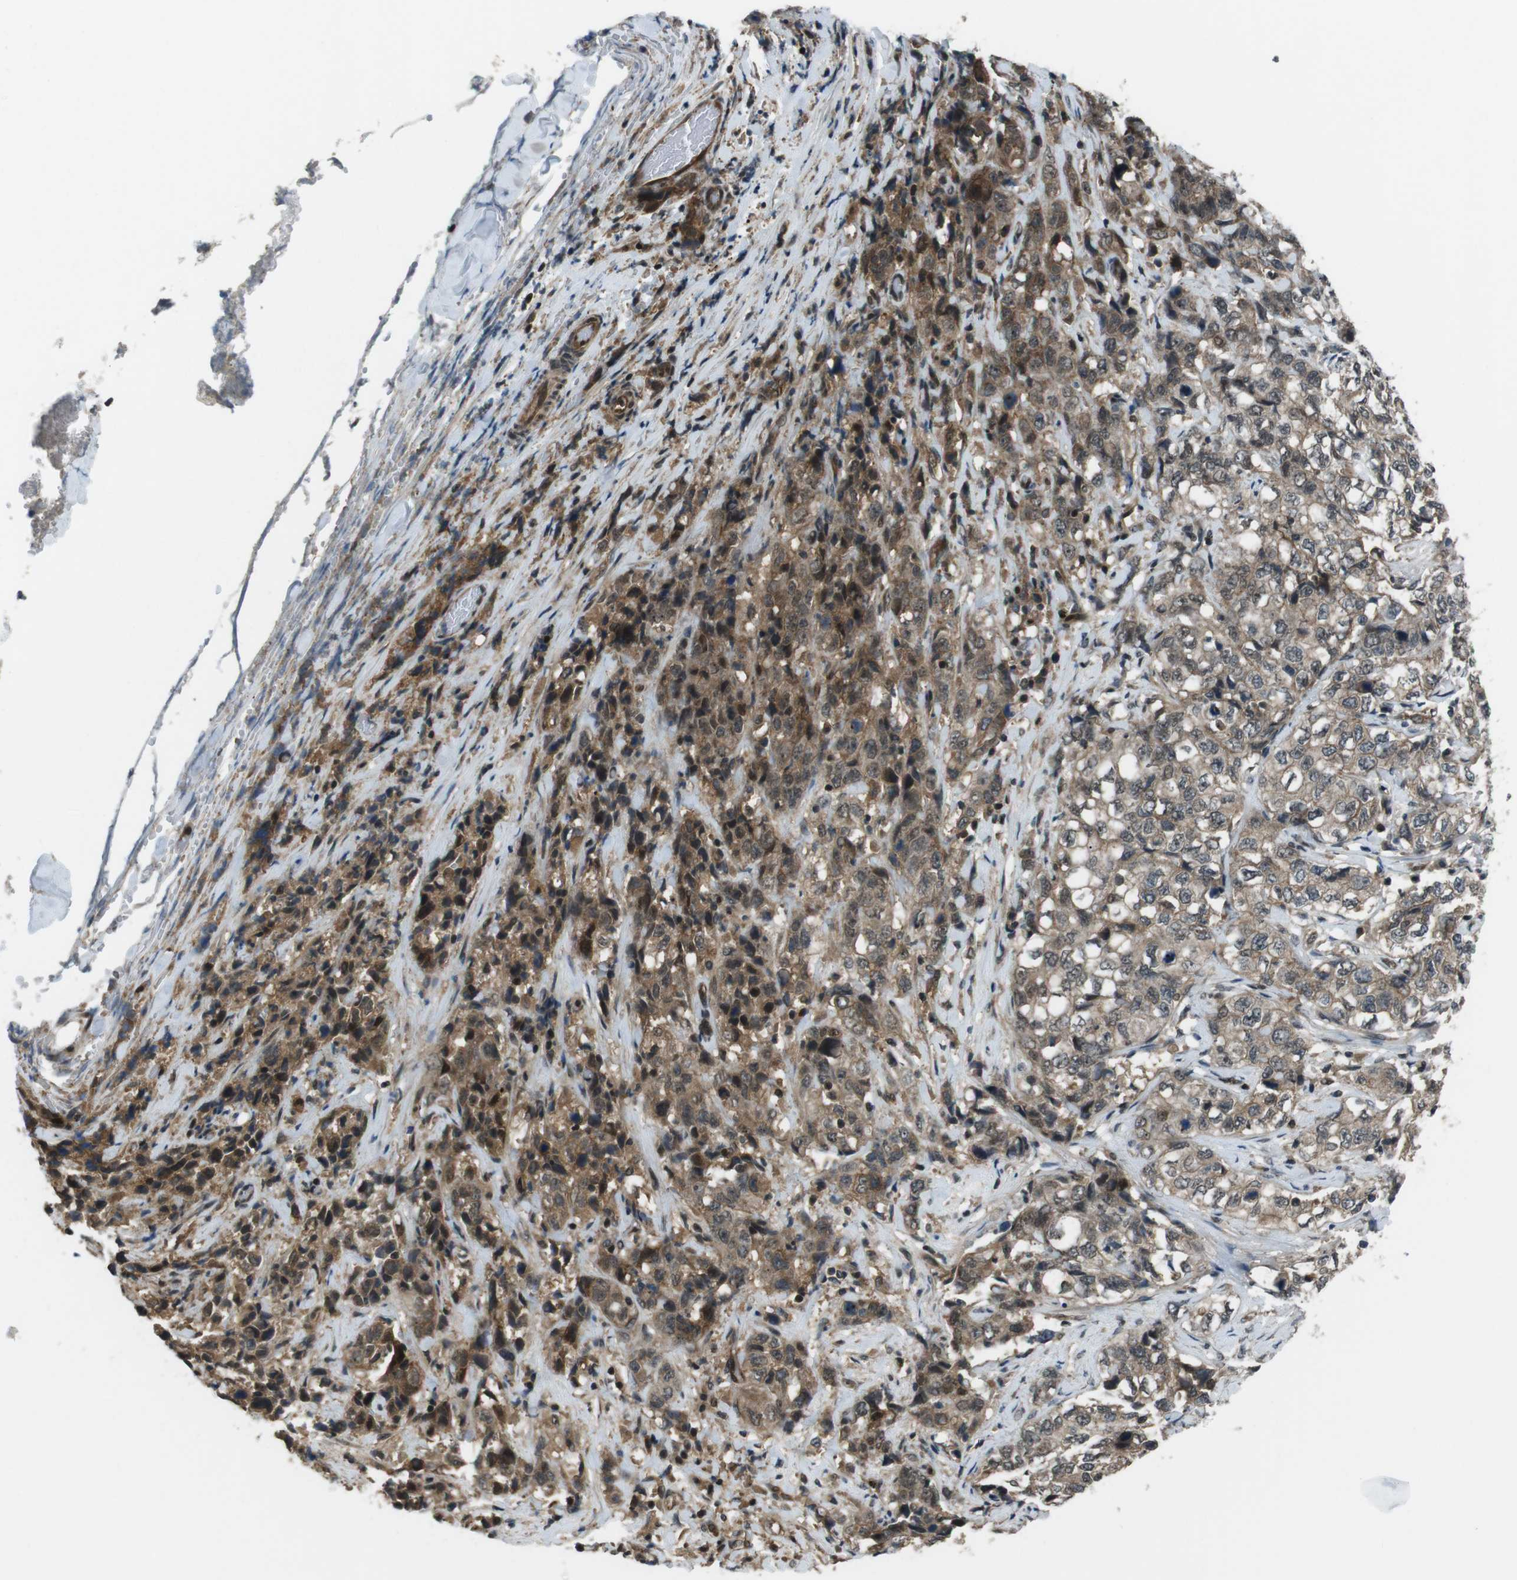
{"staining": {"intensity": "moderate", "quantity": ">75%", "location": "cytoplasmic/membranous,nuclear"}, "tissue": "stomach cancer", "cell_type": "Tumor cells", "image_type": "cancer", "snomed": [{"axis": "morphology", "description": "Adenocarcinoma, NOS"}, {"axis": "topography", "description": "Stomach"}], "caption": "High-power microscopy captured an immunohistochemistry image of adenocarcinoma (stomach), revealing moderate cytoplasmic/membranous and nuclear expression in approximately >75% of tumor cells.", "gene": "TIAM2", "patient": {"sex": "male", "age": 48}}